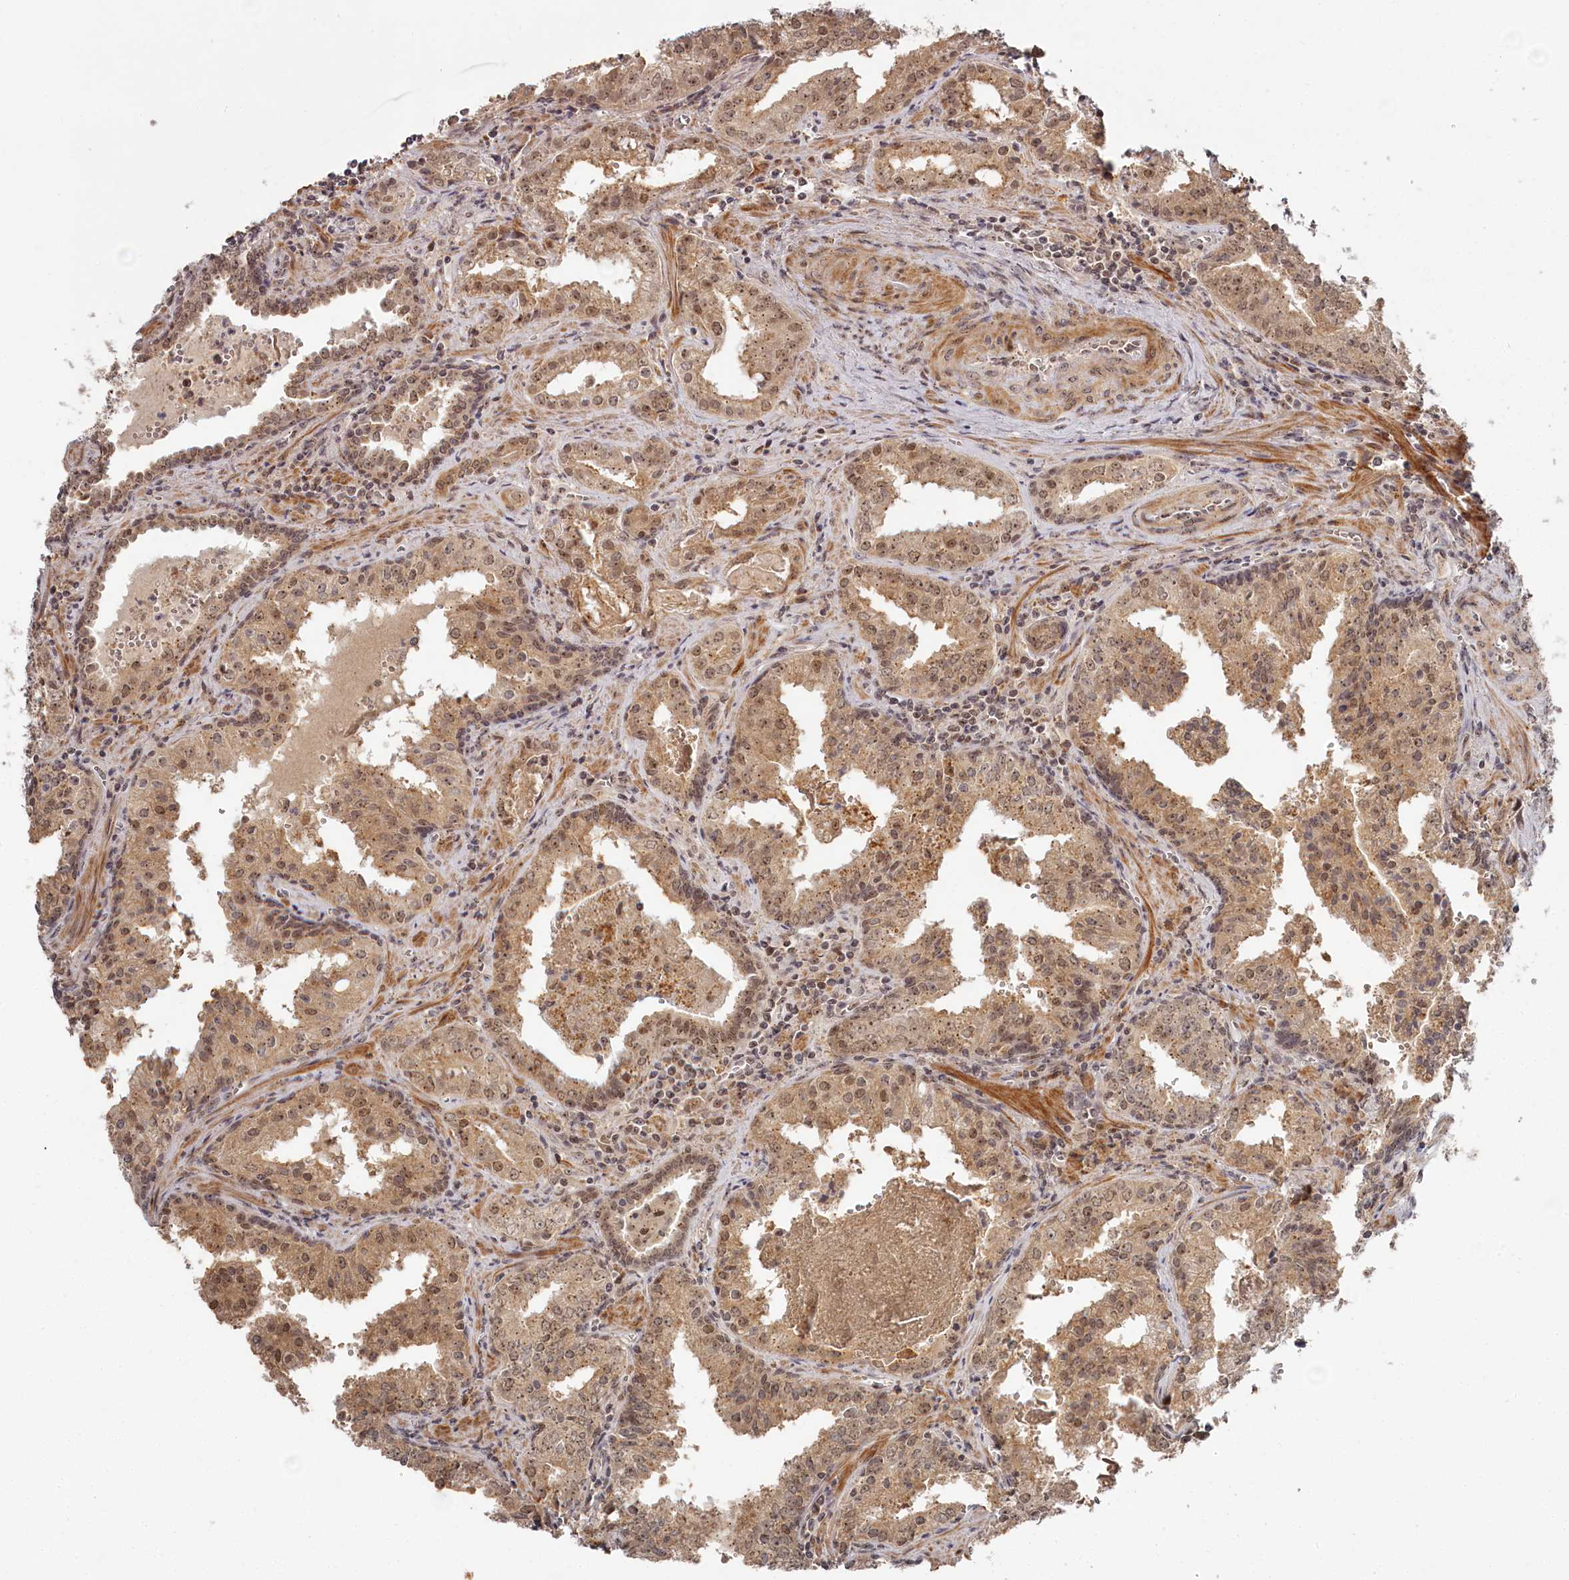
{"staining": {"intensity": "moderate", "quantity": ">75%", "location": "cytoplasmic/membranous,nuclear"}, "tissue": "prostate cancer", "cell_type": "Tumor cells", "image_type": "cancer", "snomed": [{"axis": "morphology", "description": "Adenocarcinoma, High grade"}, {"axis": "topography", "description": "Prostate"}], "caption": "Tumor cells reveal moderate cytoplasmic/membranous and nuclear expression in approximately >75% of cells in adenocarcinoma (high-grade) (prostate).", "gene": "EXOSC1", "patient": {"sex": "male", "age": 68}}